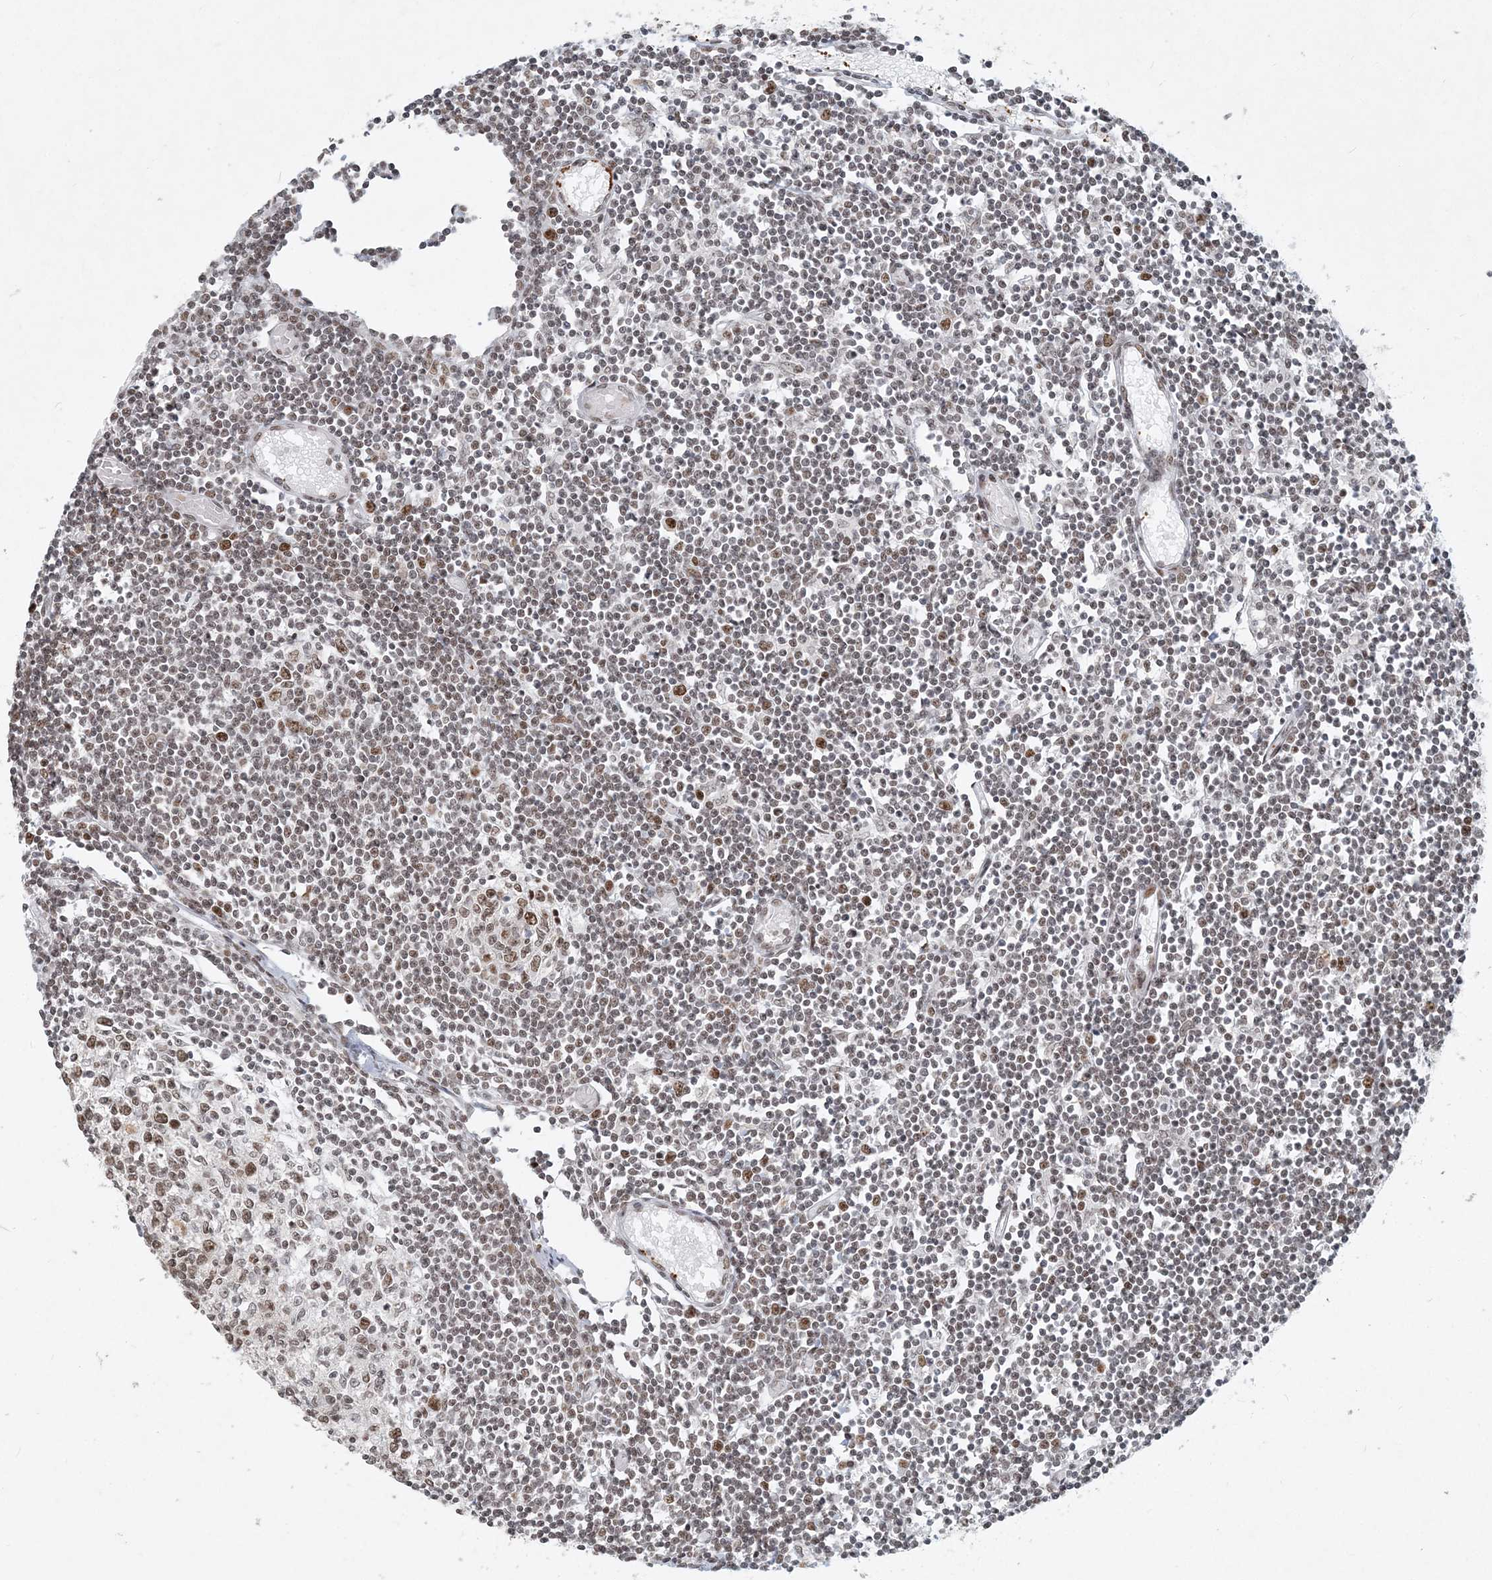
{"staining": {"intensity": "strong", "quantity": ">75%", "location": "nuclear"}, "tissue": "lymph node", "cell_type": "Germinal center cells", "image_type": "normal", "snomed": [{"axis": "morphology", "description": "Normal tissue, NOS"}, {"axis": "topography", "description": "Lymph node"}], "caption": "Germinal center cells exhibit high levels of strong nuclear expression in approximately >75% of cells in benign human lymph node.", "gene": "BAZ1B", "patient": {"sex": "female", "age": 11}}